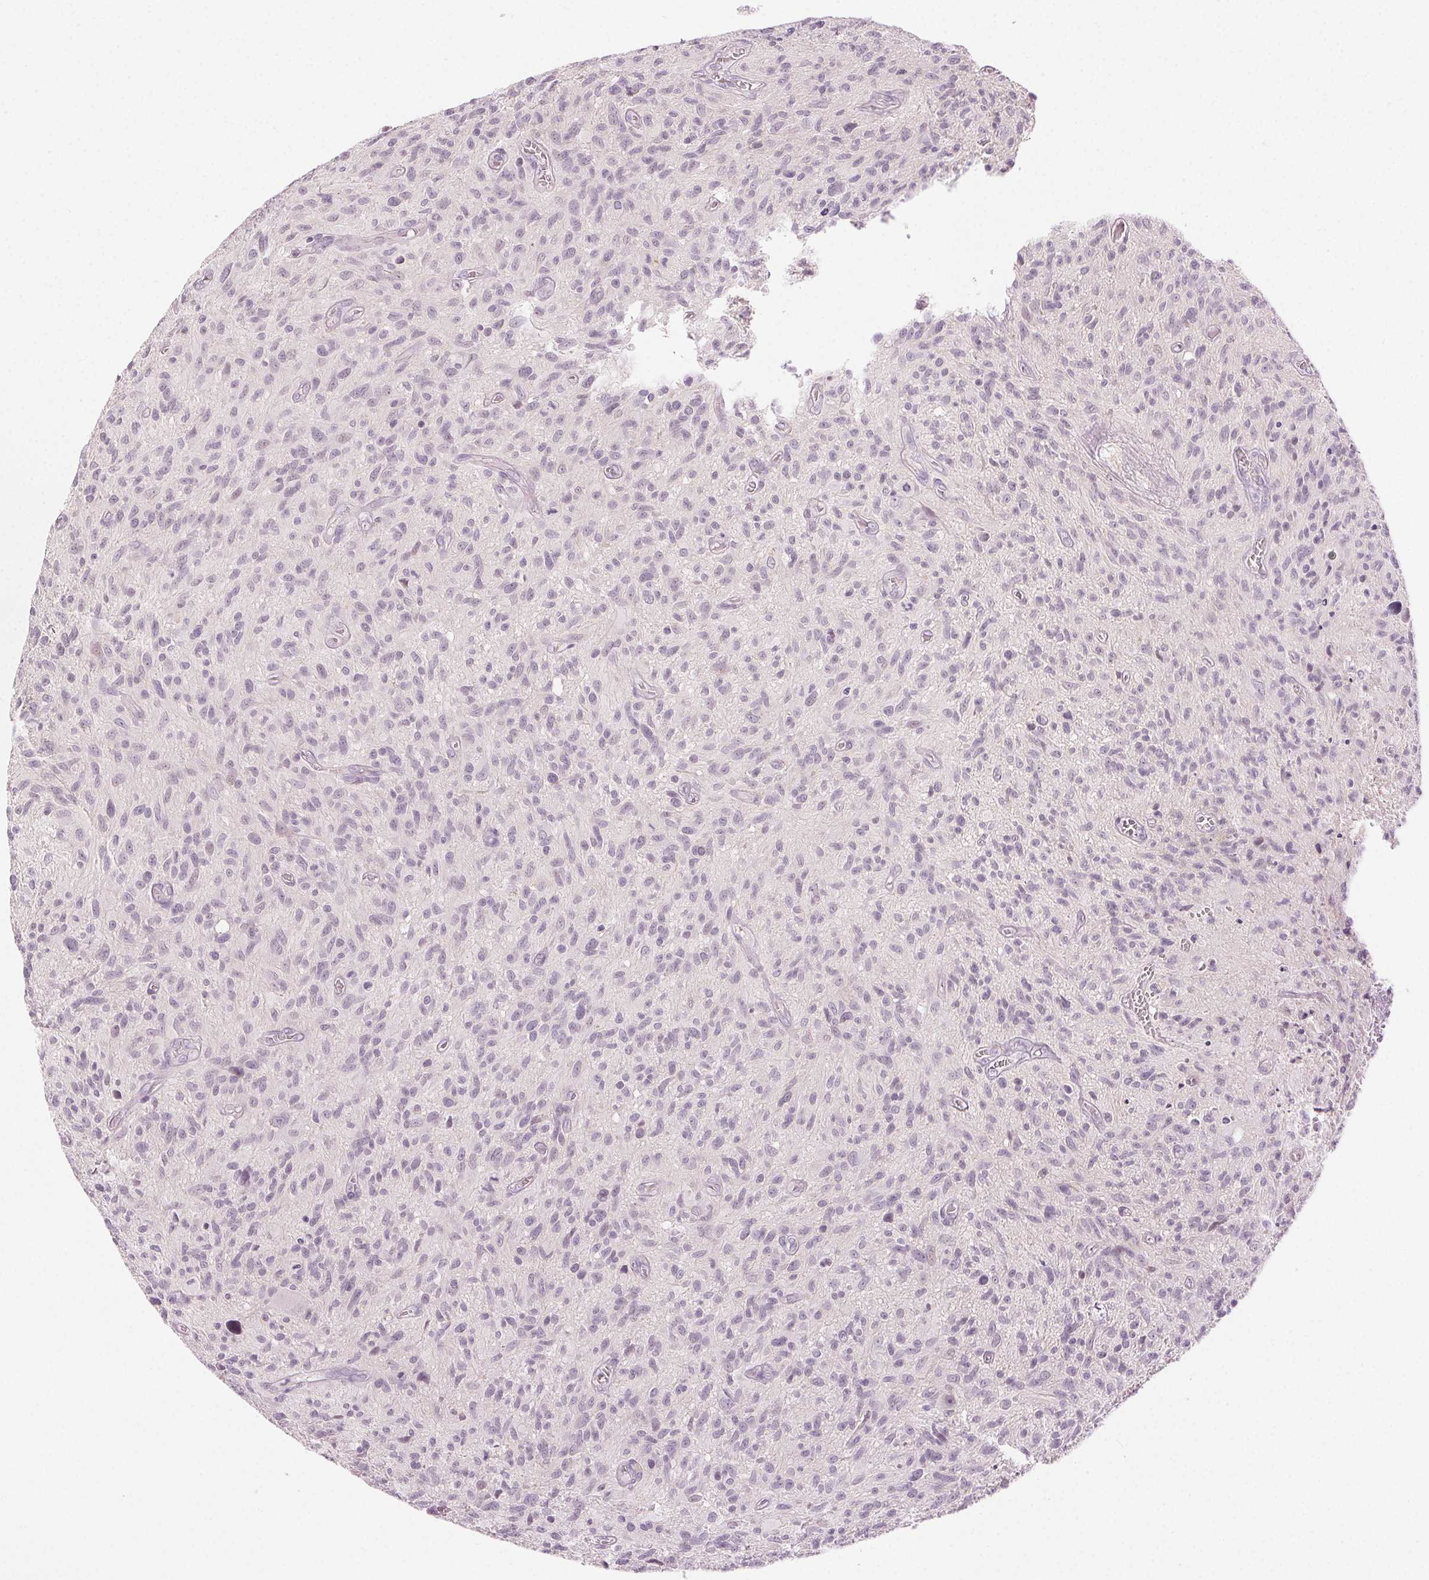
{"staining": {"intensity": "negative", "quantity": "none", "location": "none"}, "tissue": "glioma", "cell_type": "Tumor cells", "image_type": "cancer", "snomed": [{"axis": "morphology", "description": "Glioma, malignant, High grade"}, {"axis": "topography", "description": "Brain"}], "caption": "IHC histopathology image of human malignant glioma (high-grade) stained for a protein (brown), which exhibits no staining in tumor cells. (DAB (3,3'-diaminobenzidine) immunohistochemistry visualized using brightfield microscopy, high magnification).", "gene": "HSF5", "patient": {"sex": "male", "age": 75}}